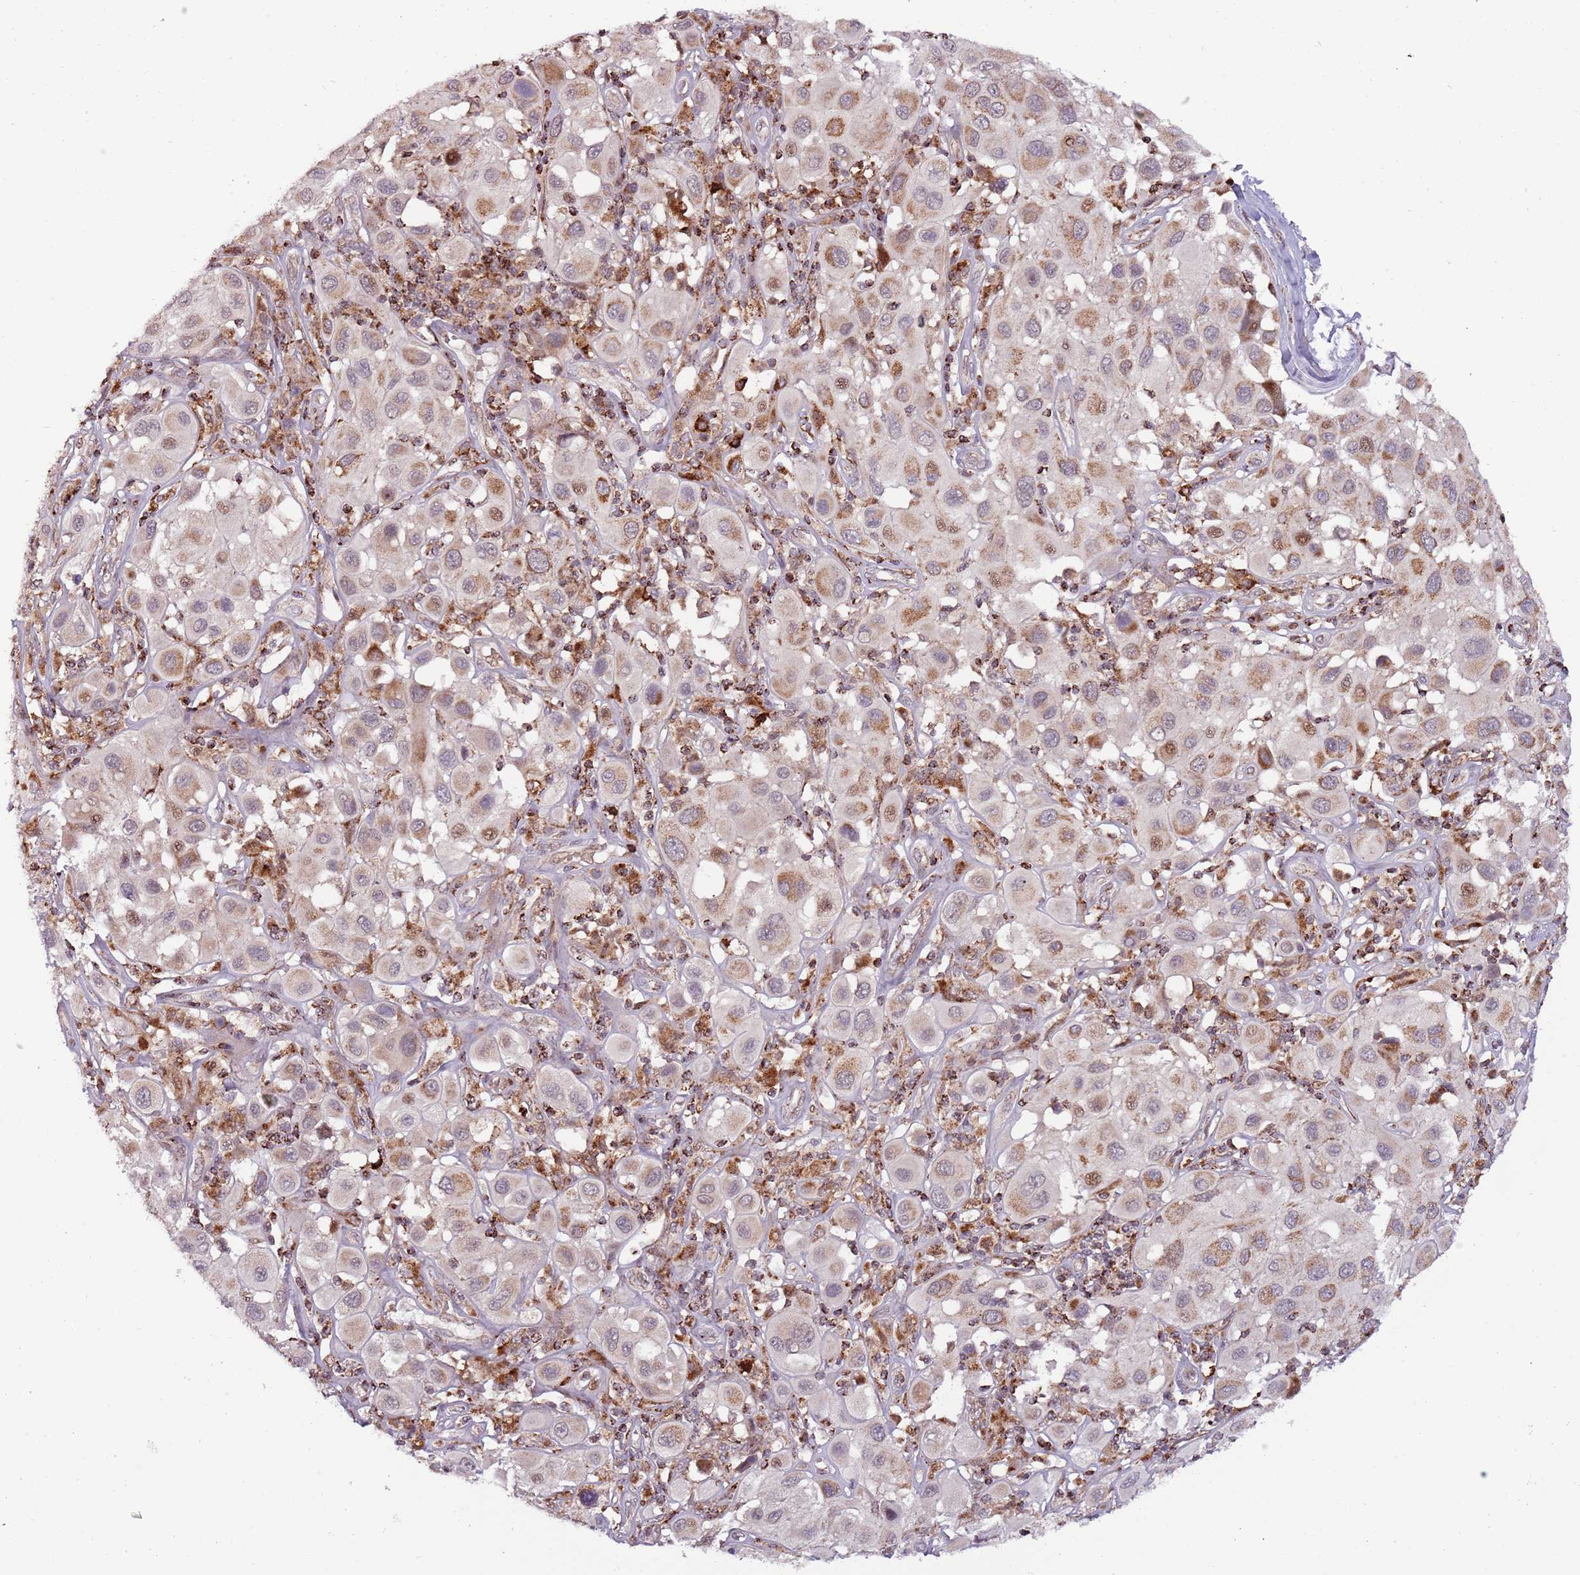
{"staining": {"intensity": "weak", "quantity": "25%-75%", "location": "cytoplasmic/membranous,nuclear"}, "tissue": "melanoma", "cell_type": "Tumor cells", "image_type": "cancer", "snomed": [{"axis": "morphology", "description": "Malignant melanoma, Metastatic site"}, {"axis": "topography", "description": "Skin"}], "caption": "Protein positivity by immunohistochemistry exhibits weak cytoplasmic/membranous and nuclear staining in approximately 25%-75% of tumor cells in melanoma.", "gene": "ULK3", "patient": {"sex": "male", "age": 41}}